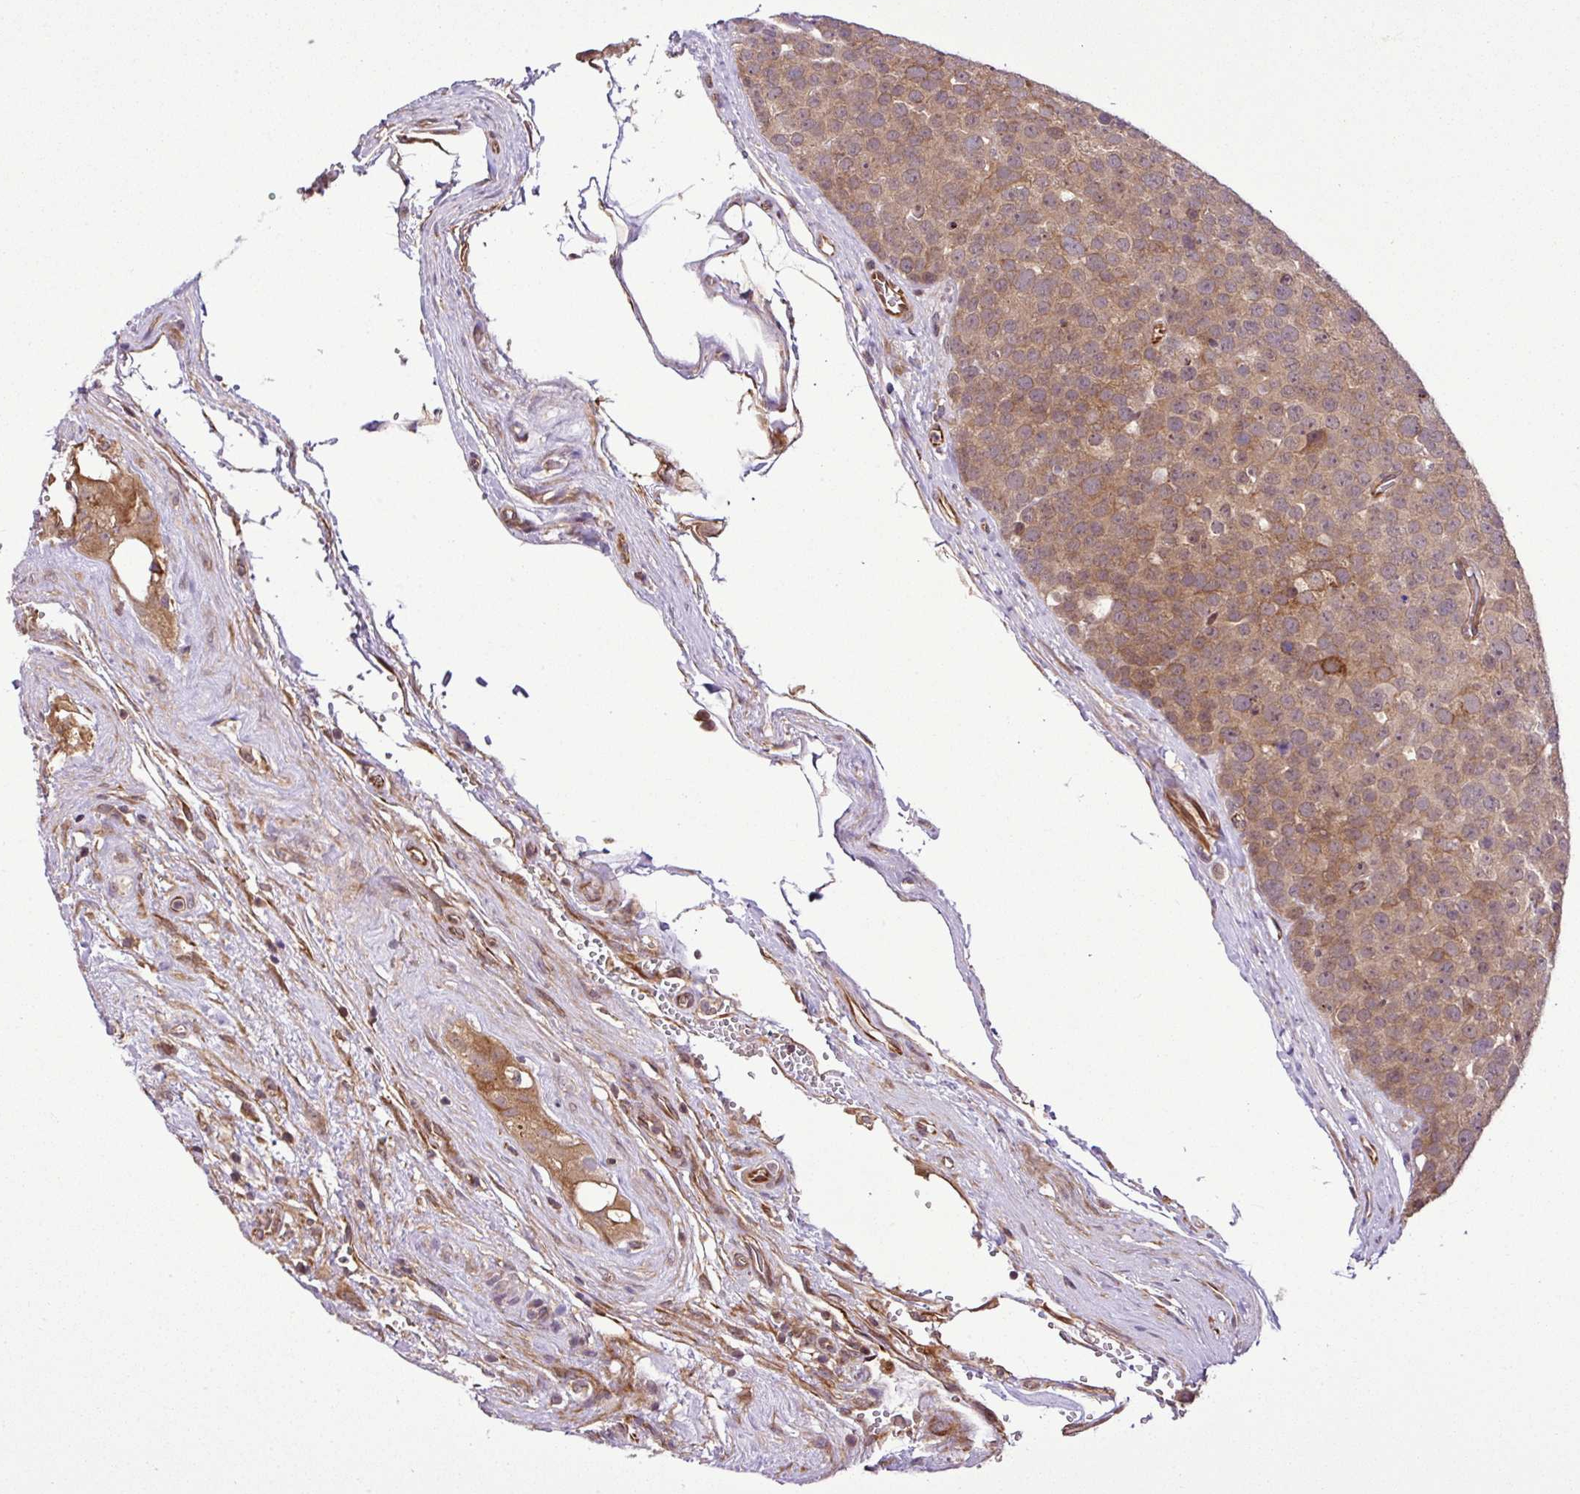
{"staining": {"intensity": "moderate", "quantity": ">75%", "location": "cytoplasmic/membranous"}, "tissue": "testis cancer", "cell_type": "Tumor cells", "image_type": "cancer", "snomed": [{"axis": "morphology", "description": "Seminoma, NOS"}, {"axis": "topography", "description": "Testis"}], "caption": "Immunohistochemical staining of seminoma (testis) demonstrates moderate cytoplasmic/membranous protein staining in approximately >75% of tumor cells.", "gene": "DLGAP4", "patient": {"sex": "male", "age": 71}}